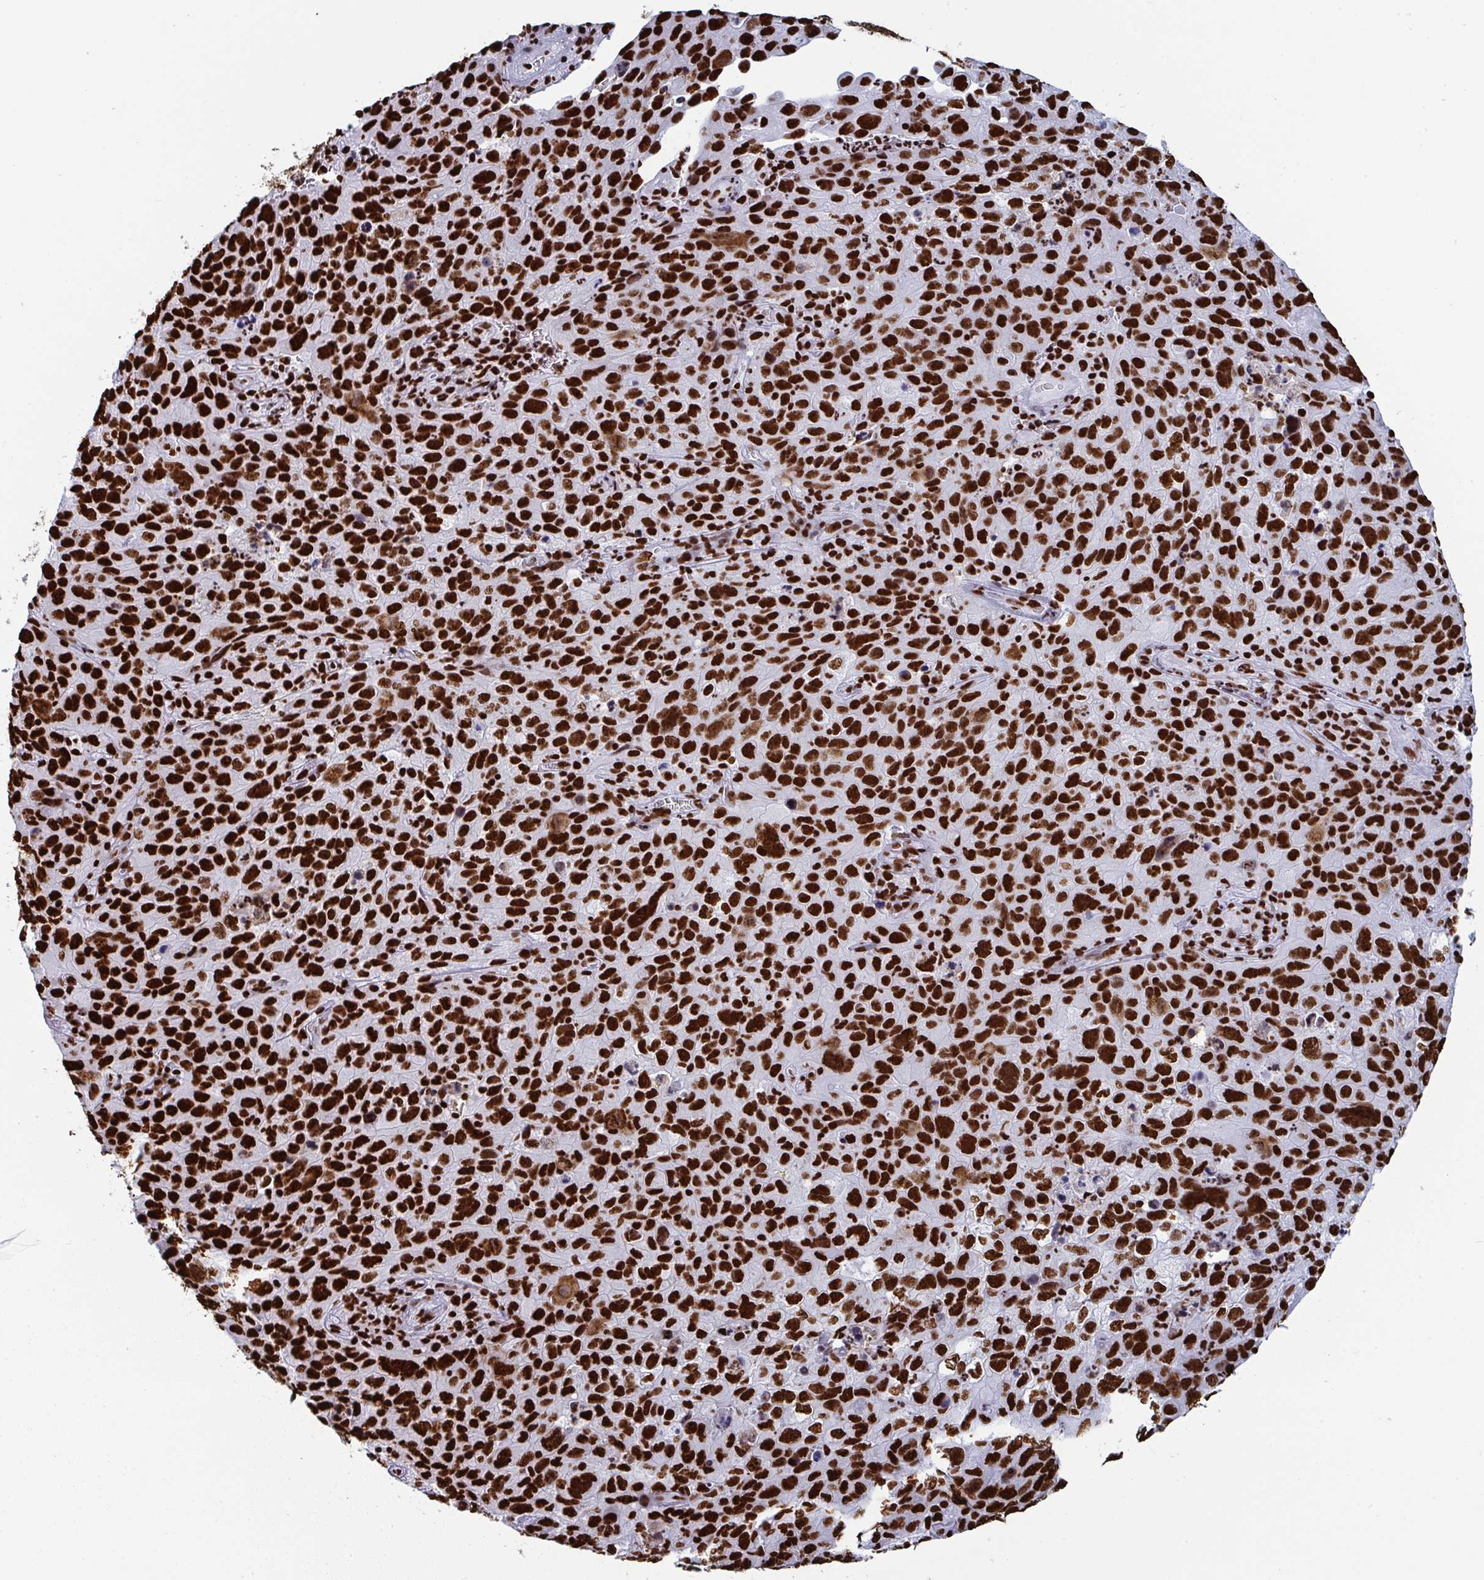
{"staining": {"intensity": "strong", "quantity": ">75%", "location": "nuclear"}, "tissue": "cervical cancer", "cell_type": "Tumor cells", "image_type": "cancer", "snomed": [{"axis": "morphology", "description": "Squamous cell carcinoma, NOS"}, {"axis": "topography", "description": "Cervix"}], "caption": "Tumor cells reveal strong nuclear expression in about >75% of cells in cervical squamous cell carcinoma.", "gene": "GAR1", "patient": {"sex": "female", "age": 44}}